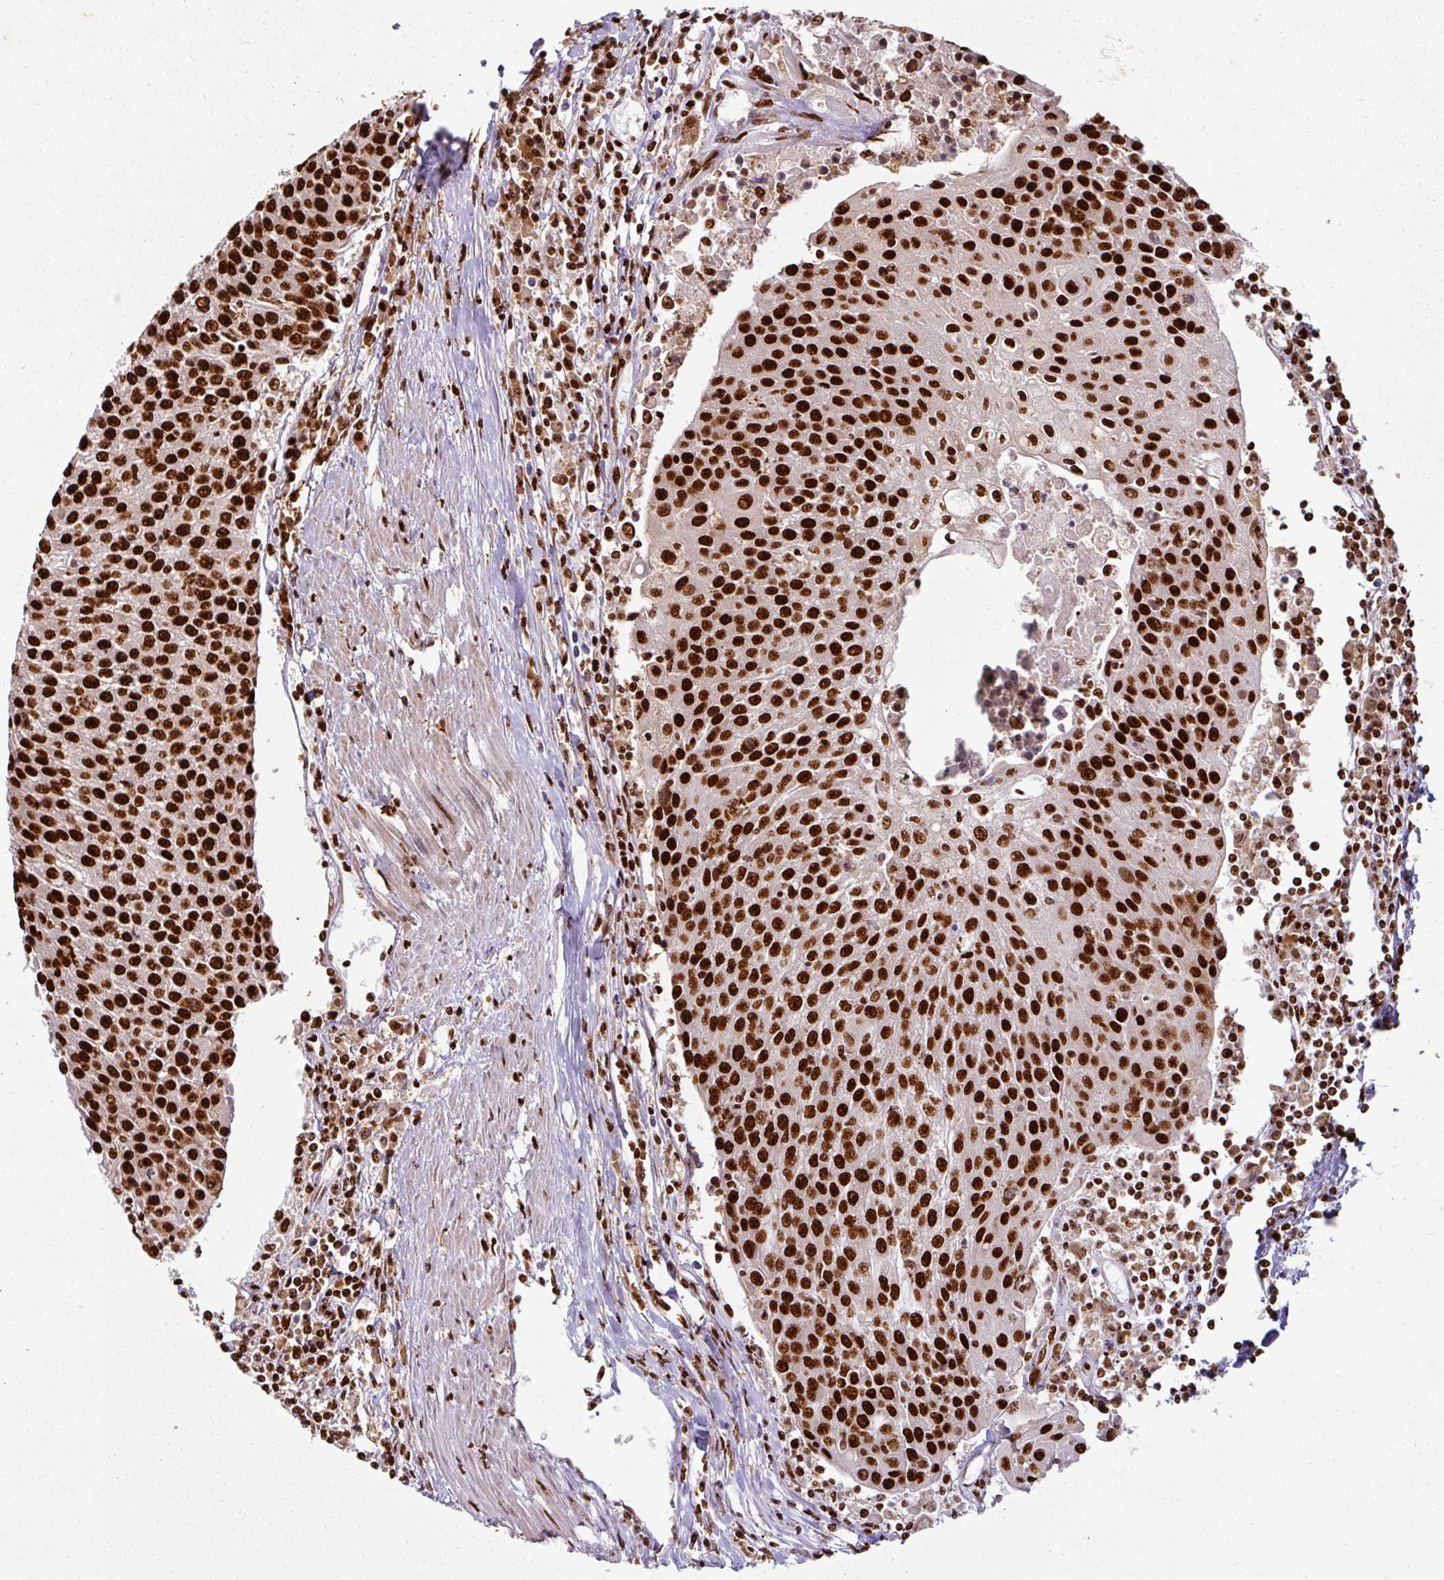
{"staining": {"intensity": "strong", "quantity": ">75%", "location": "nuclear"}, "tissue": "urothelial cancer", "cell_type": "Tumor cells", "image_type": "cancer", "snomed": [{"axis": "morphology", "description": "Urothelial carcinoma, High grade"}, {"axis": "topography", "description": "Urinary bladder"}], "caption": "This is an image of IHC staining of high-grade urothelial carcinoma, which shows strong expression in the nuclear of tumor cells.", "gene": "SIK3", "patient": {"sex": "female", "age": 85}}